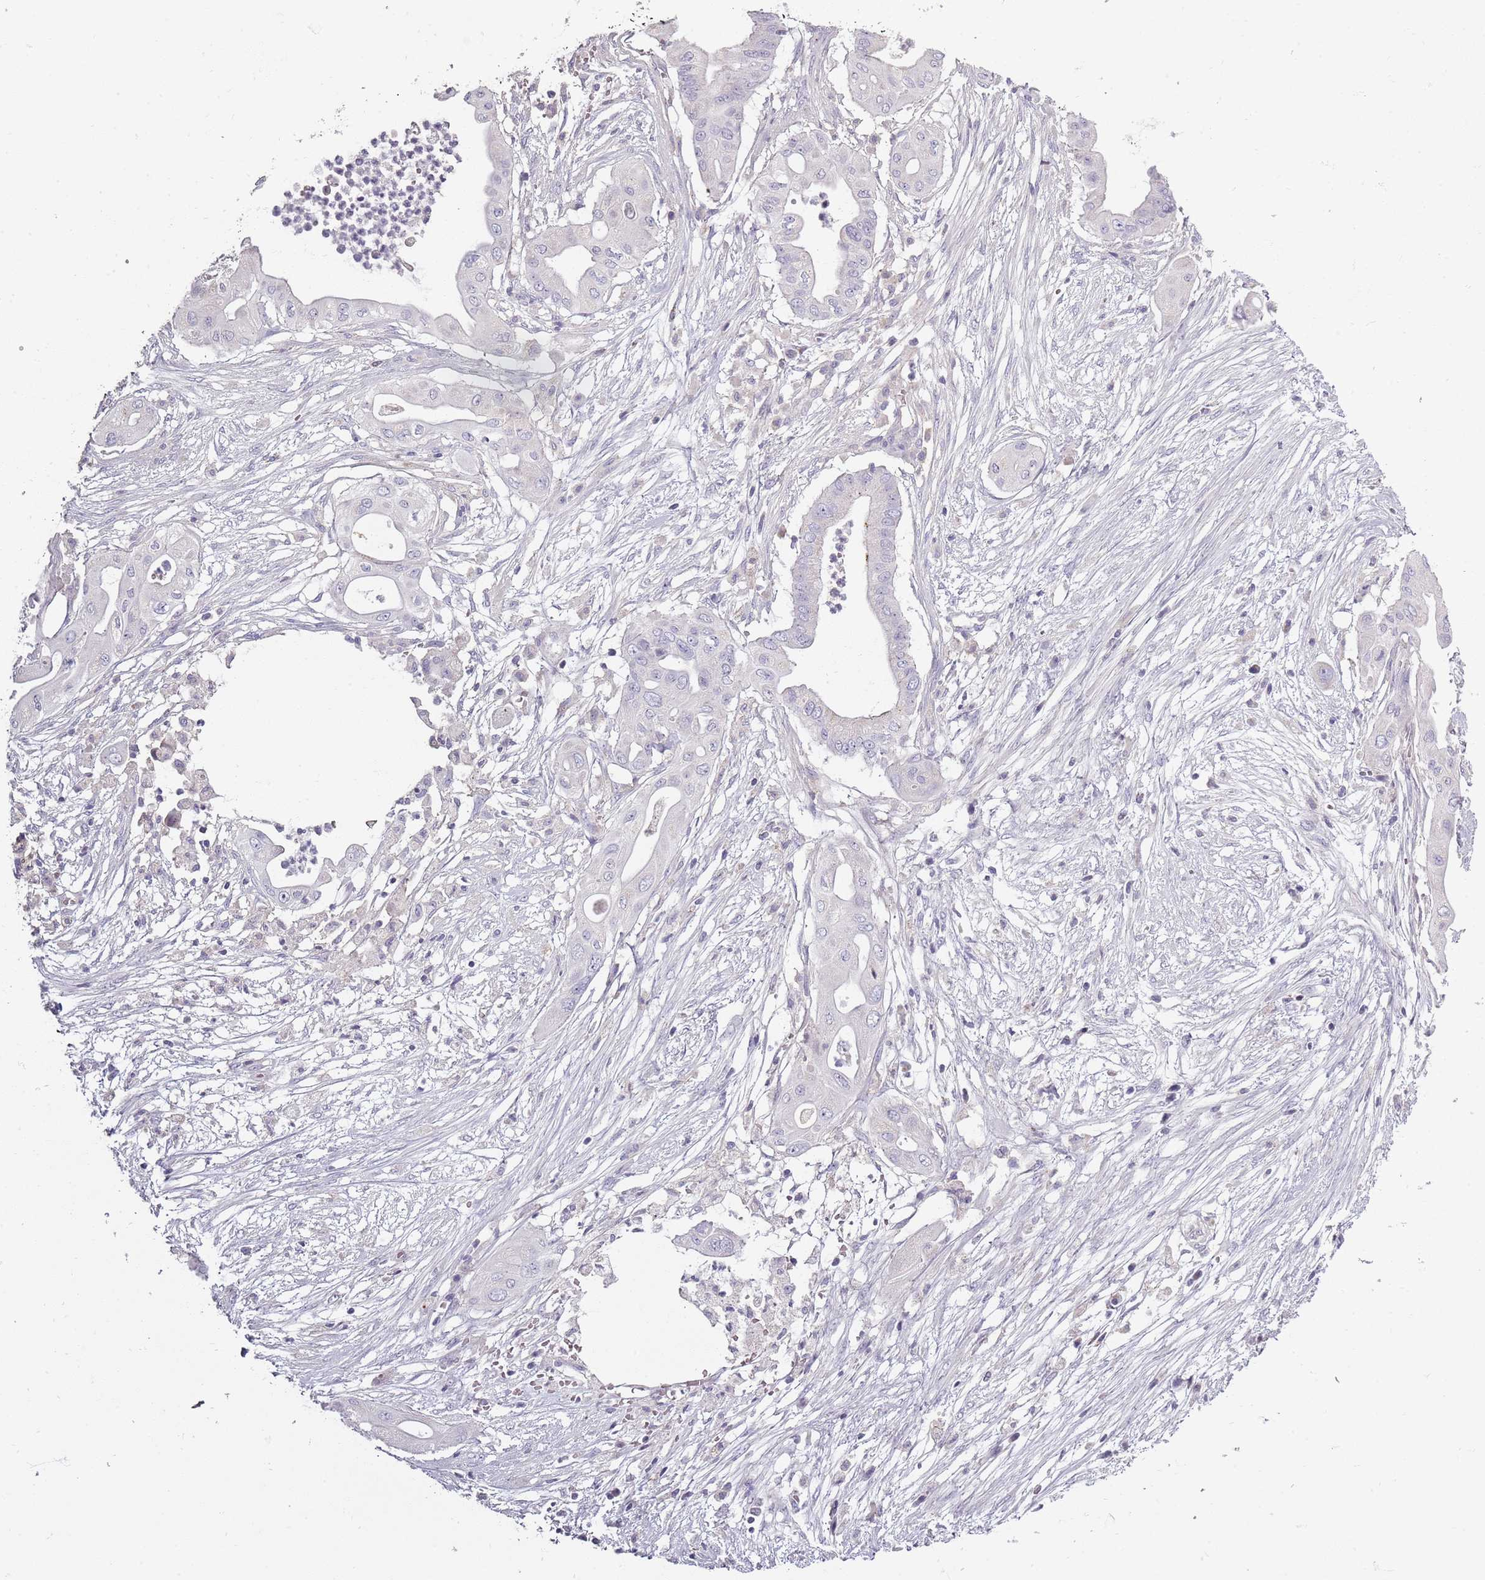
{"staining": {"intensity": "negative", "quantity": "none", "location": "none"}, "tissue": "pancreatic cancer", "cell_type": "Tumor cells", "image_type": "cancer", "snomed": [{"axis": "morphology", "description": "Adenocarcinoma, NOS"}, {"axis": "topography", "description": "Pancreas"}], "caption": "DAB (3,3'-diaminobenzidine) immunohistochemical staining of pancreatic cancer demonstrates no significant positivity in tumor cells.", "gene": "SYNGR3", "patient": {"sex": "male", "age": 68}}